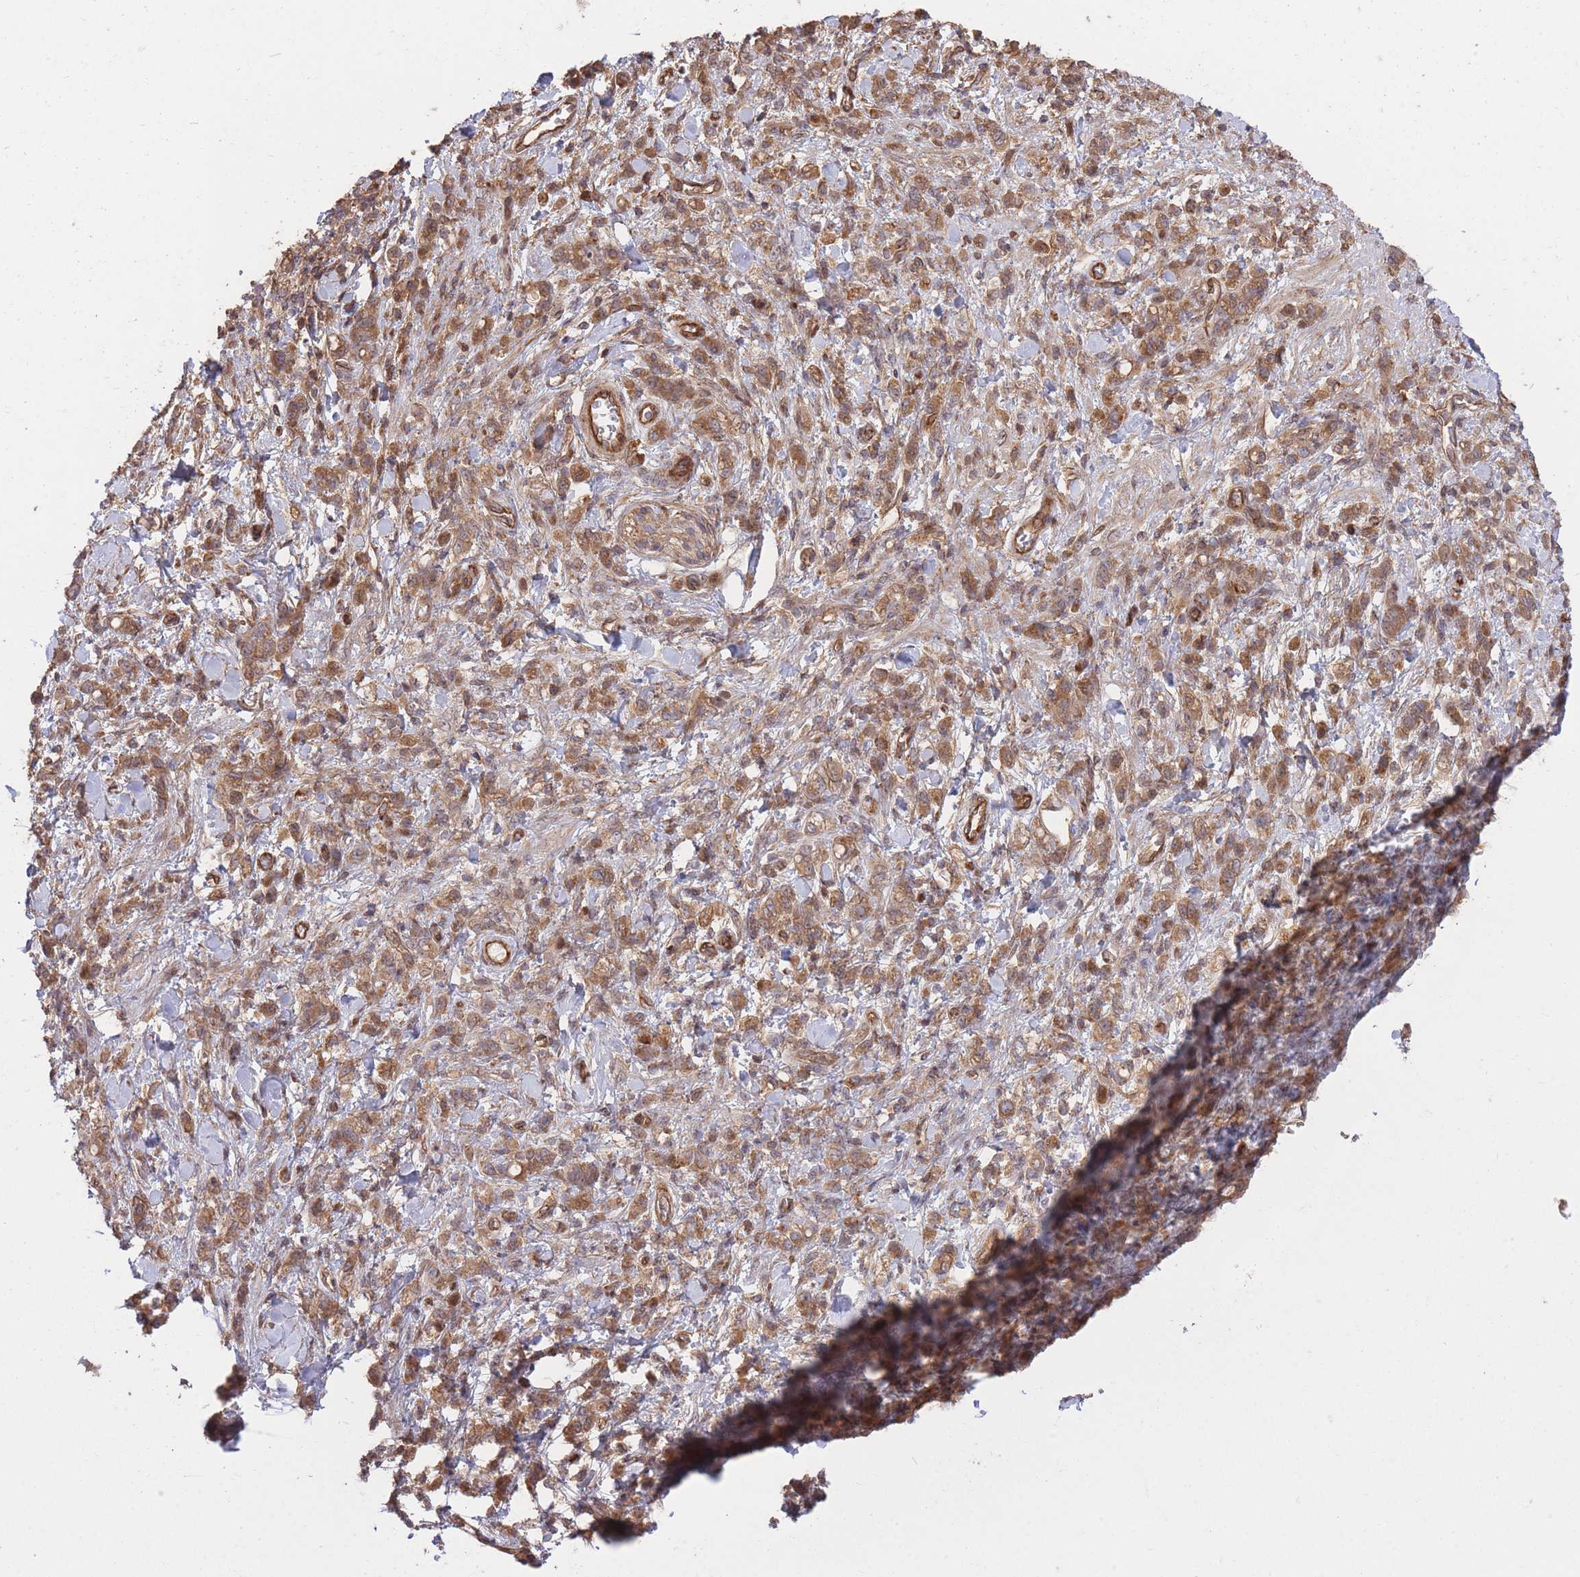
{"staining": {"intensity": "moderate", "quantity": ">75%", "location": "cytoplasmic/membranous"}, "tissue": "stomach cancer", "cell_type": "Tumor cells", "image_type": "cancer", "snomed": [{"axis": "morphology", "description": "Adenocarcinoma, NOS"}, {"axis": "topography", "description": "Stomach"}], "caption": "Brown immunohistochemical staining in human stomach cancer (adenocarcinoma) shows moderate cytoplasmic/membranous expression in approximately >75% of tumor cells.", "gene": "PLD1", "patient": {"sex": "male", "age": 77}}